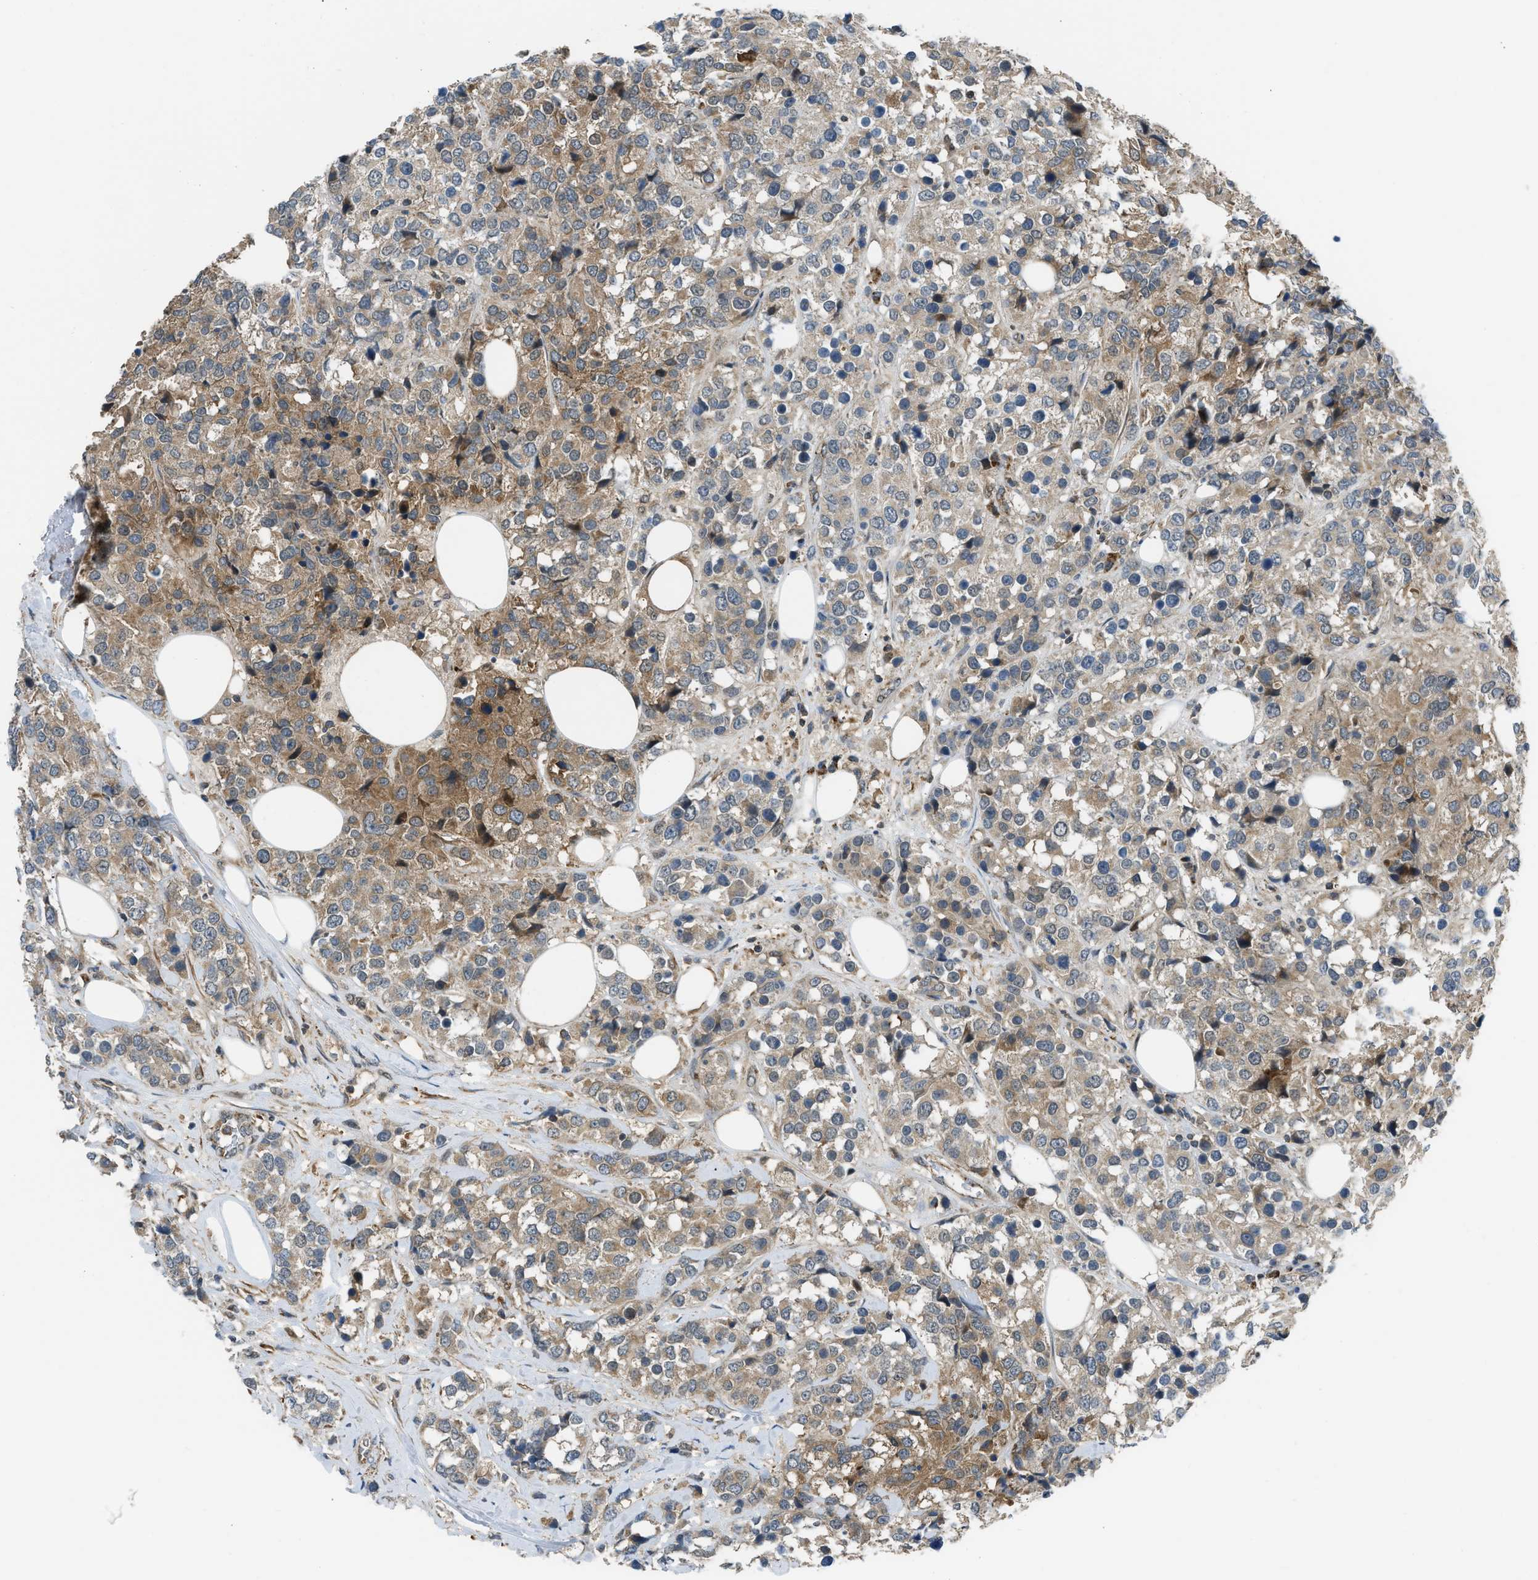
{"staining": {"intensity": "moderate", "quantity": ">75%", "location": "cytoplasmic/membranous"}, "tissue": "breast cancer", "cell_type": "Tumor cells", "image_type": "cancer", "snomed": [{"axis": "morphology", "description": "Lobular carcinoma"}, {"axis": "topography", "description": "Breast"}], "caption": "High-magnification brightfield microscopy of breast cancer (lobular carcinoma) stained with DAB (3,3'-diaminobenzidine) (brown) and counterstained with hematoxylin (blue). tumor cells exhibit moderate cytoplasmic/membranous staining is seen in about>75% of cells.", "gene": "SESN2", "patient": {"sex": "female", "age": 59}}